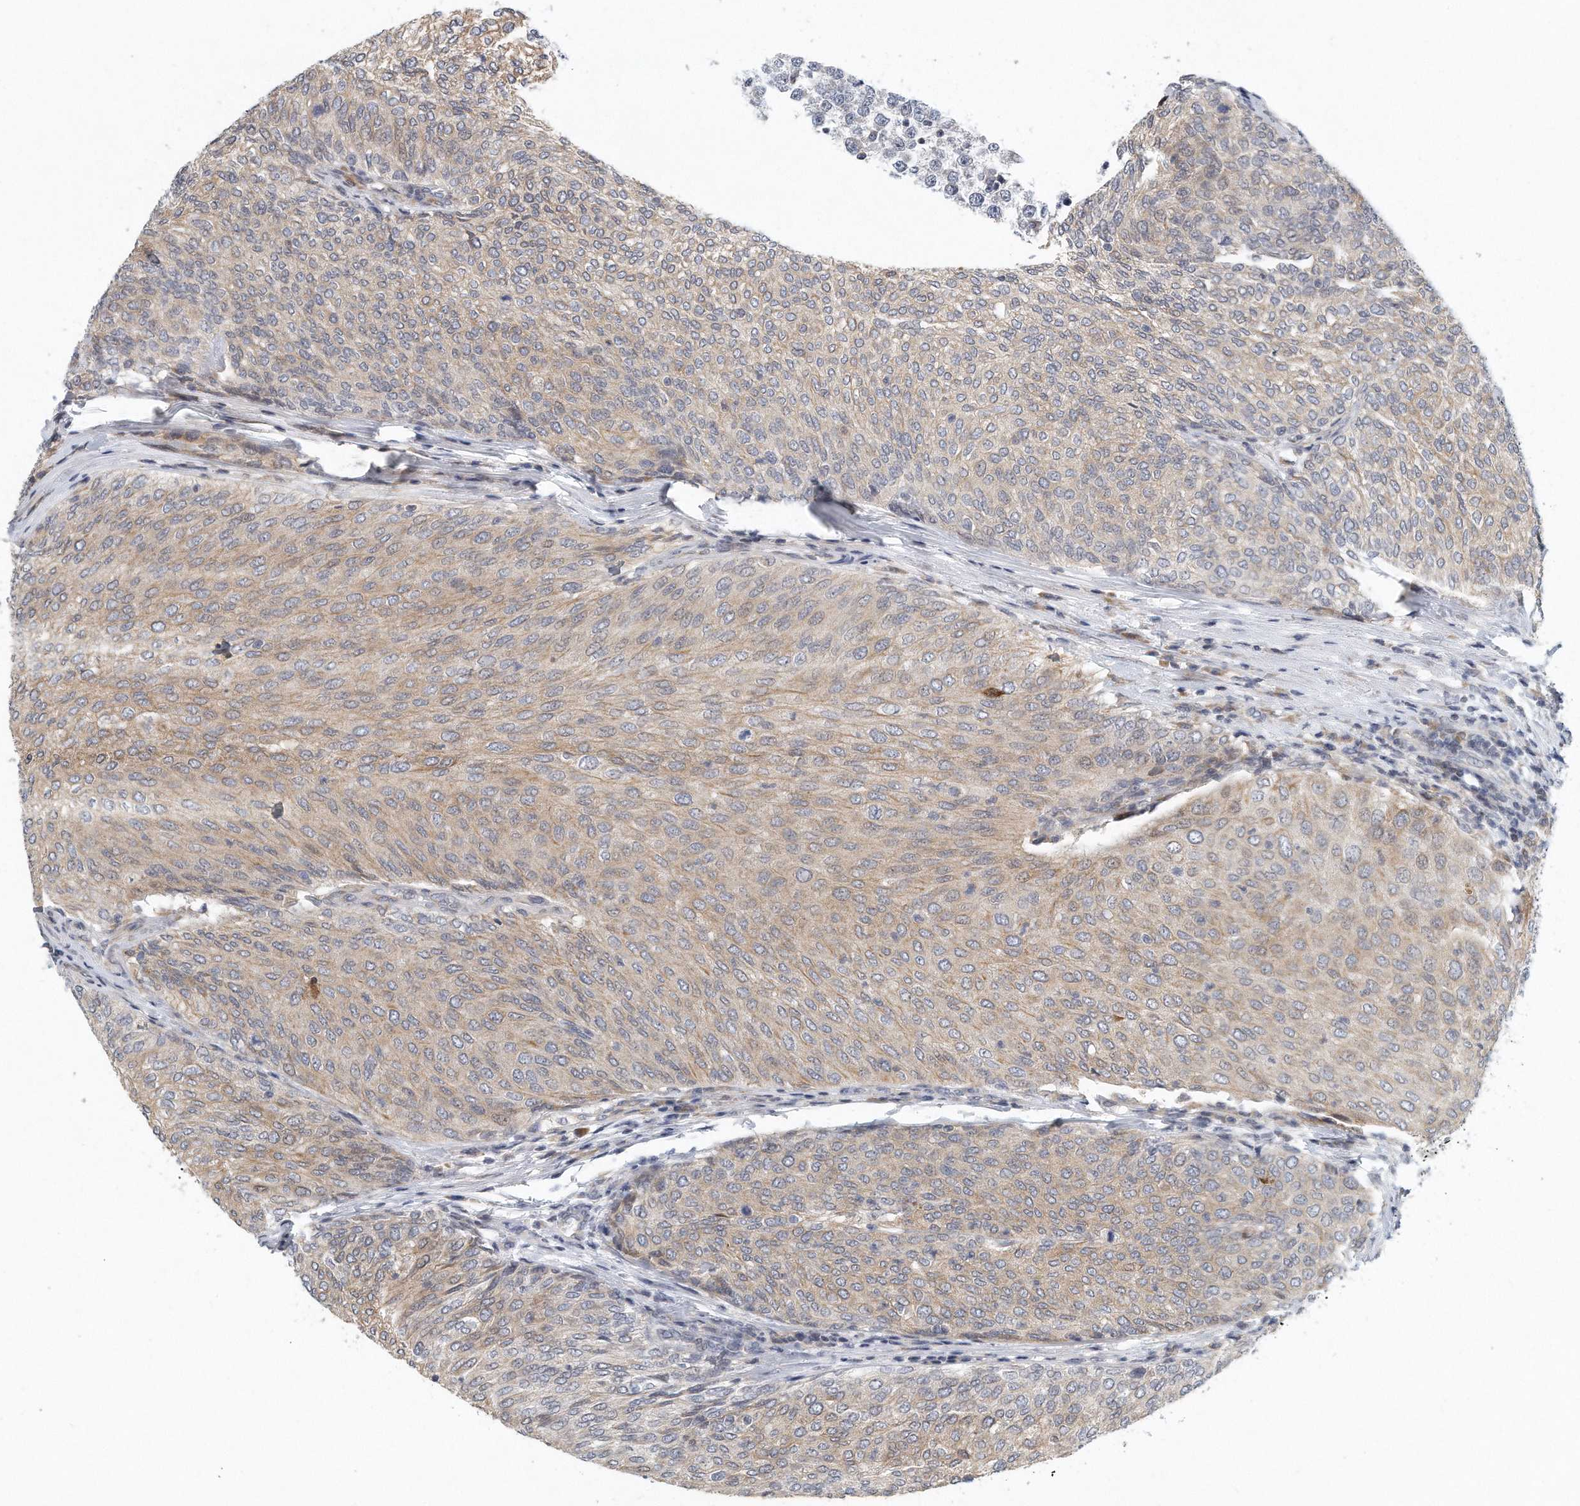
{"staining": {"intensity": "weak", "quantity": ">75%", "location": "cytoplasmic/membranous"}, "tissue": "urothelial cancer", "cell_type": "Tumor cells", "image_type": "cancer", "snomed": [{"axis": "morphology", "description": "Urothelial carcinoma, Low grade"}, {"axis": "topography", "description": "Urinary bladder"}], "caption": "Weak cytoplasmic/membranous expression is seen in about >75% of tumor cells in urothelial cancer. (IHC, brightfield microscopy, high magnification).", "gene": "VLDLR", "patient": {"sex": "female", "age": 79}}